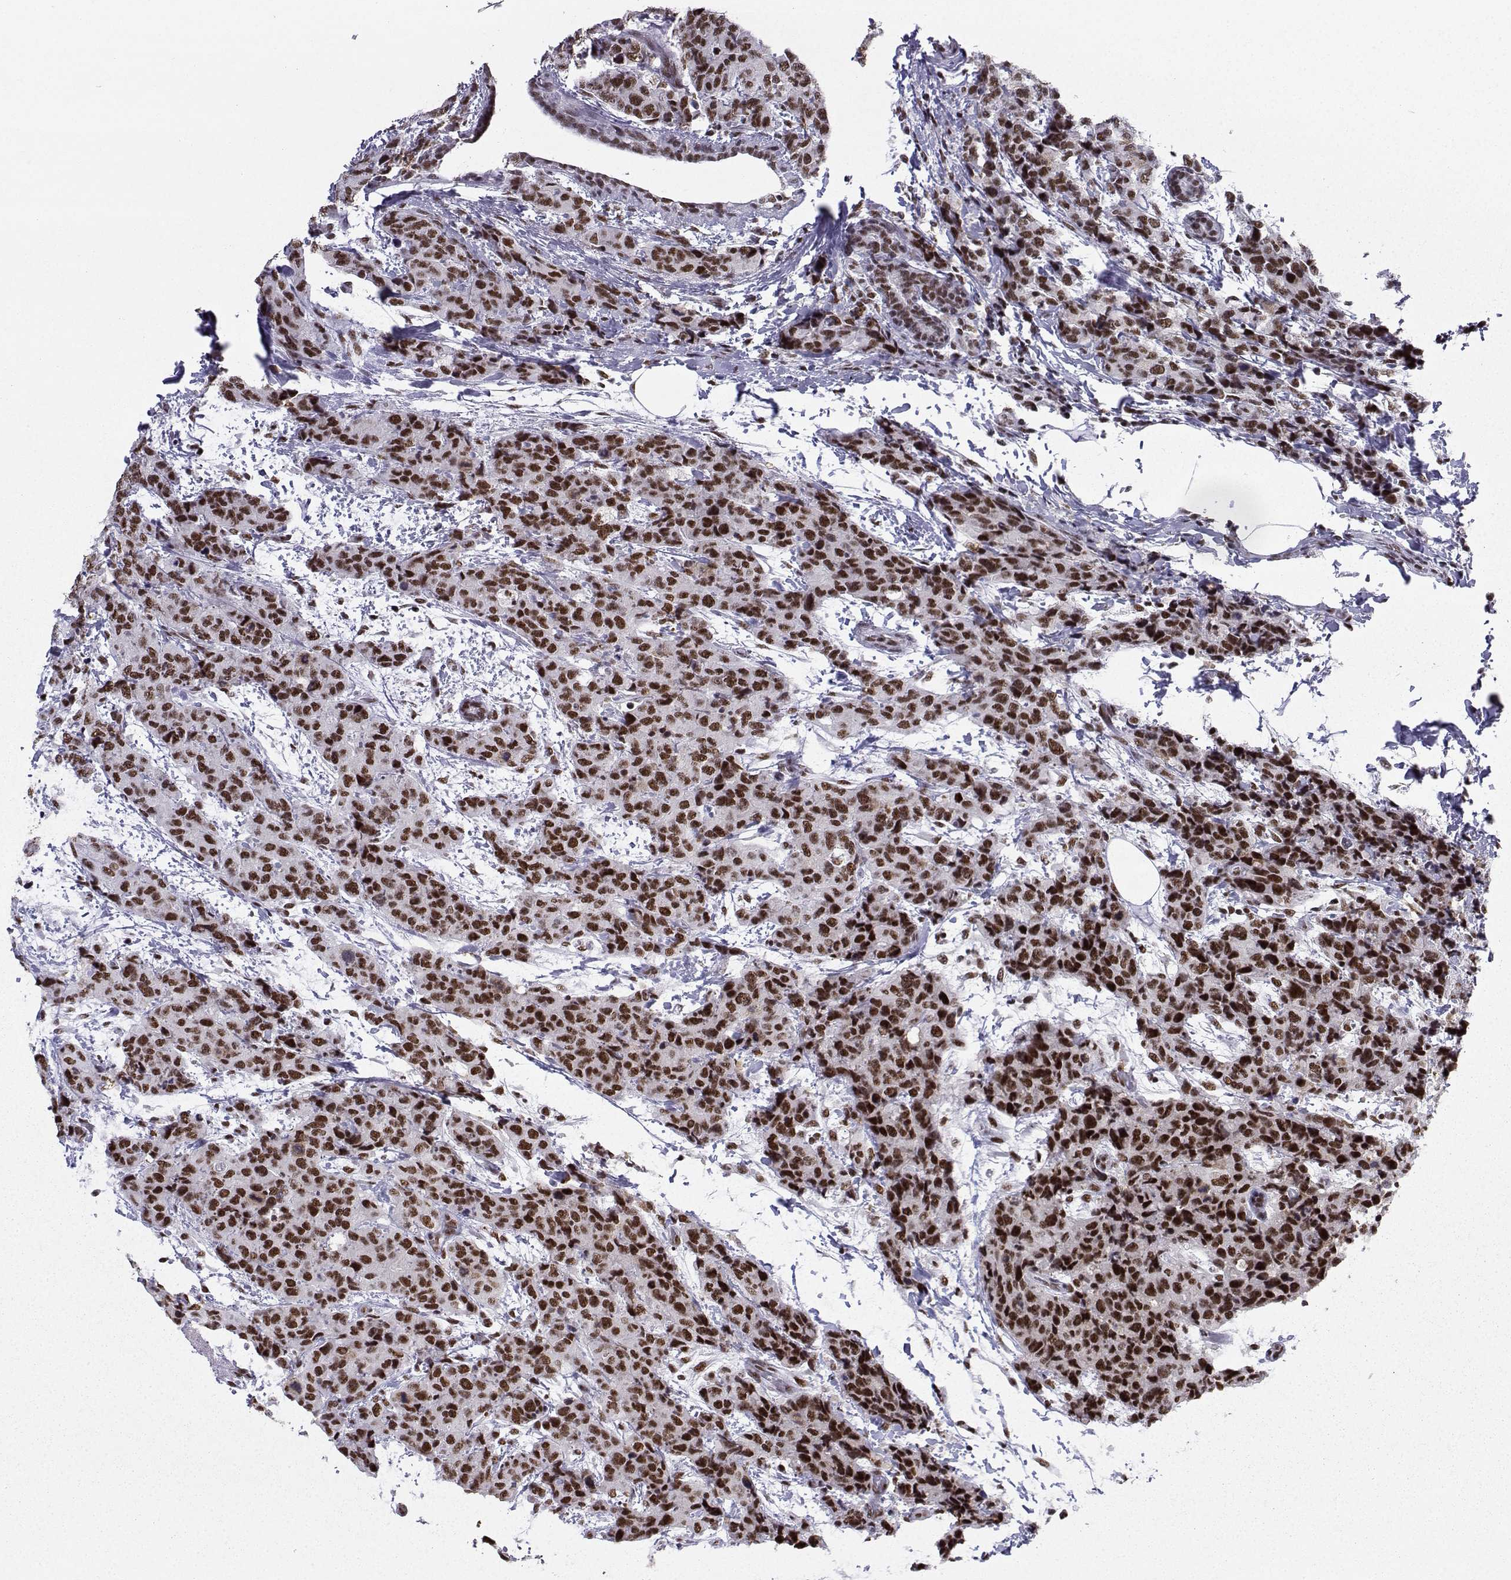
{"staining": {"intensity": "strong", "quantity": "25%-75%", "location": "nuclear"}, "tissue": "breast cancer", "cell_type": "Tumor cells", "image_type": "cancer", "snomed": [{"axis": "morphology", "description": "Lobular carcinoma"}, {"axis": "topography", "description": "Breast"}], "caption": "IHC (DAB (3,3'-diaminobenzidine)) staining of human breast cancer (lobular carcinoma) demonstrates strong nuclear protein positivity in about 25%-75% of tumor cells.", "gene": "SNRPB2", "patient": {"sex": "female", "age": 59}}